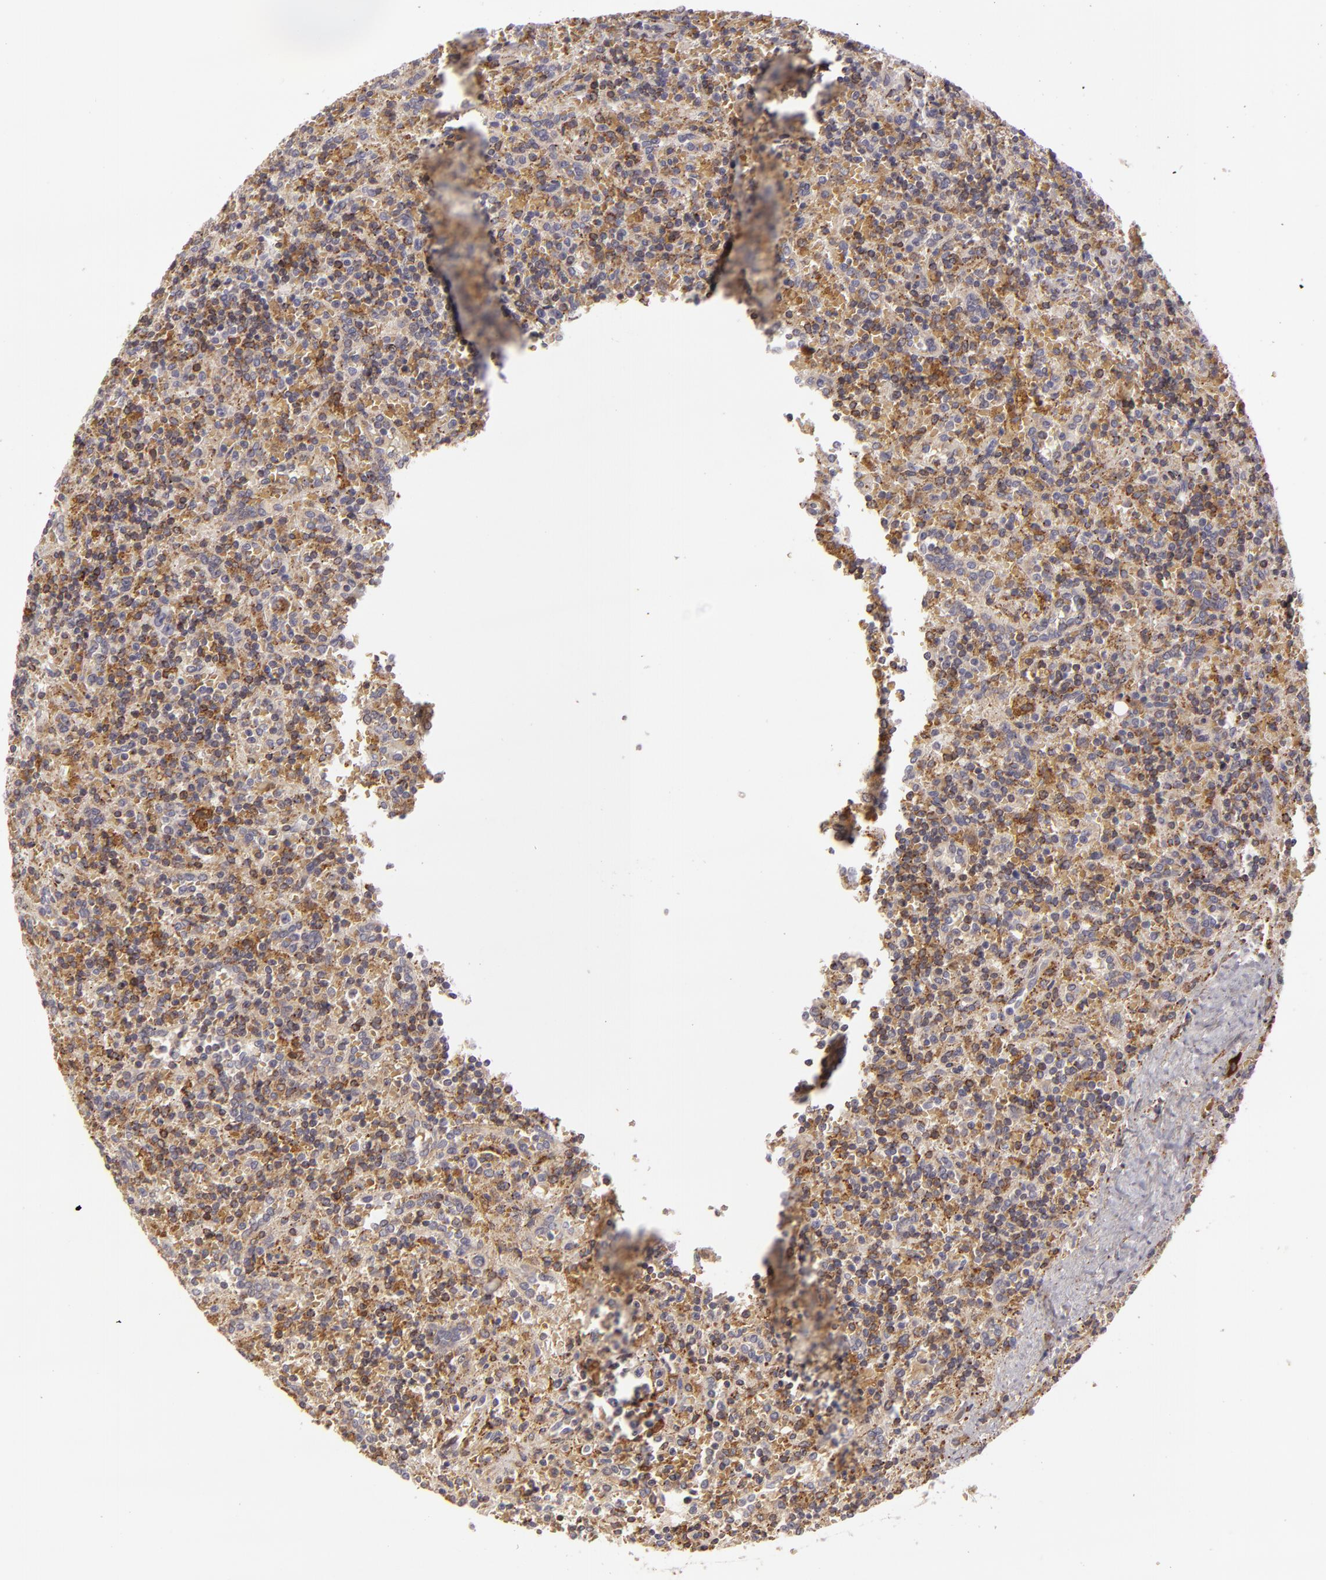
{"staining": {"intensity": "moderate", "quantity": ">75%", "location": "cytoplasmic/membranous"}, "tissue": "lymphoma", "cell_type": "Tumor cells", "image_type": "cancer", "snomed": [{"axis": "morphology", "description": "Malignant lymphoma, non-Hodgkin's type, Low grade"}, {"axis": "topography", "description": "Spleen"}], "caption": "This histopathology image exhibits IHC staining of low-grade malignant lymphoma, non-Hodgkin's type, with medium moderate cytoplasmic/membranous positivity in about >75% of tumor cells.", "gene": "CFB", "patient": {"sex": "male", "age": 67}}